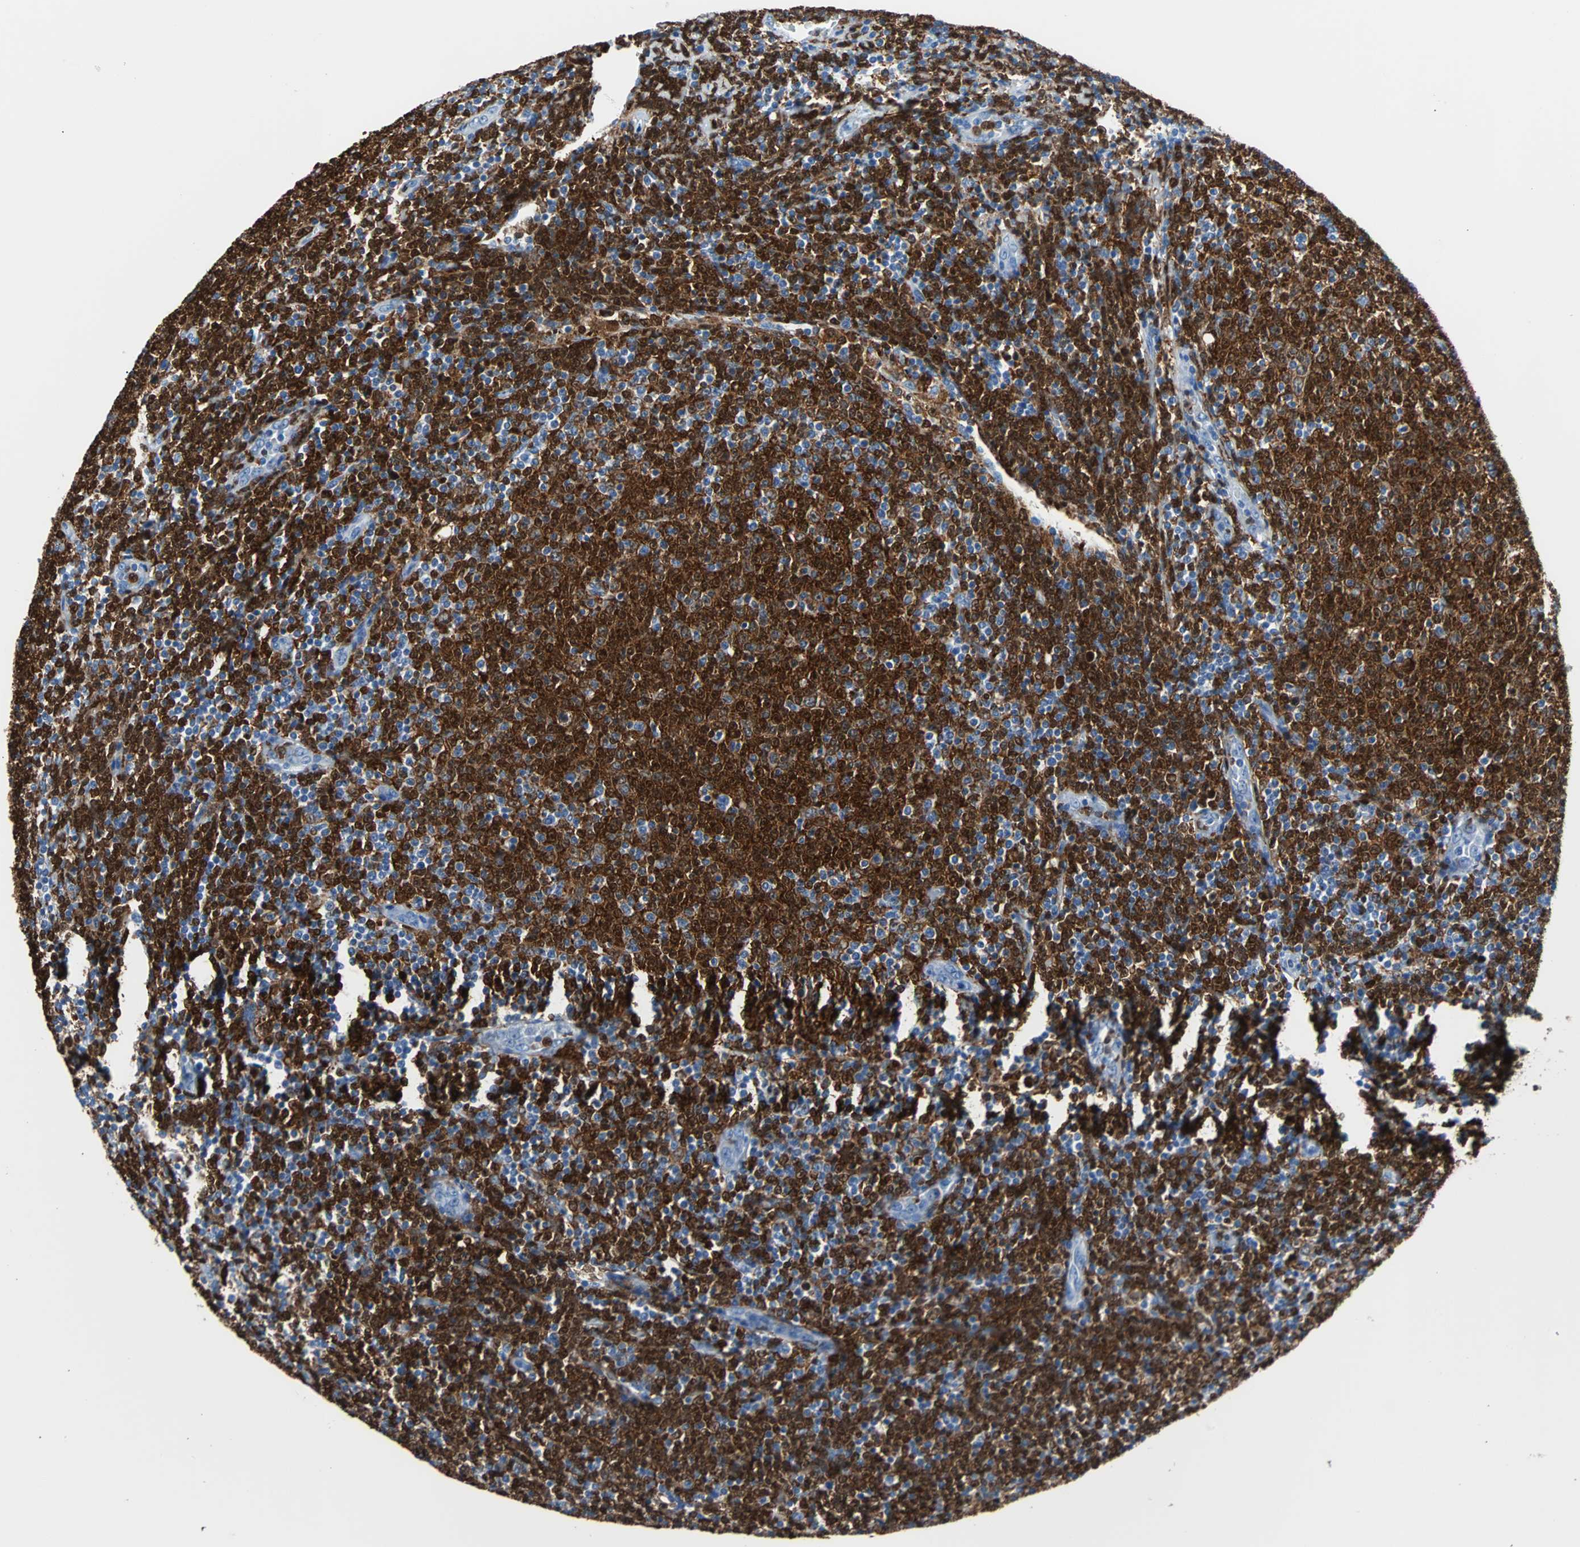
{"staining": {"intensity": "strong", "quantity": ">75%", "location": "cytoplasmic/membranous"}, "tissue": "lymphoma", "cell_type": "Tumor cells", "image_type": "cancer", "snomed": [{"axis": "morphology", "description": "Malignant lymphoma, non-Hodgkin's type, Low grade"}, {"axis": "topography", "description": "Lymph node"}], "caption": "Tumor cells demonstrate strong cytoplasmic/membranous expression in about >75% of cells in malignant lymphoma, non-Hodgkin's type (low-grade).", "gene": "SYK", "patient": {"sex": "male", "age": 66}}